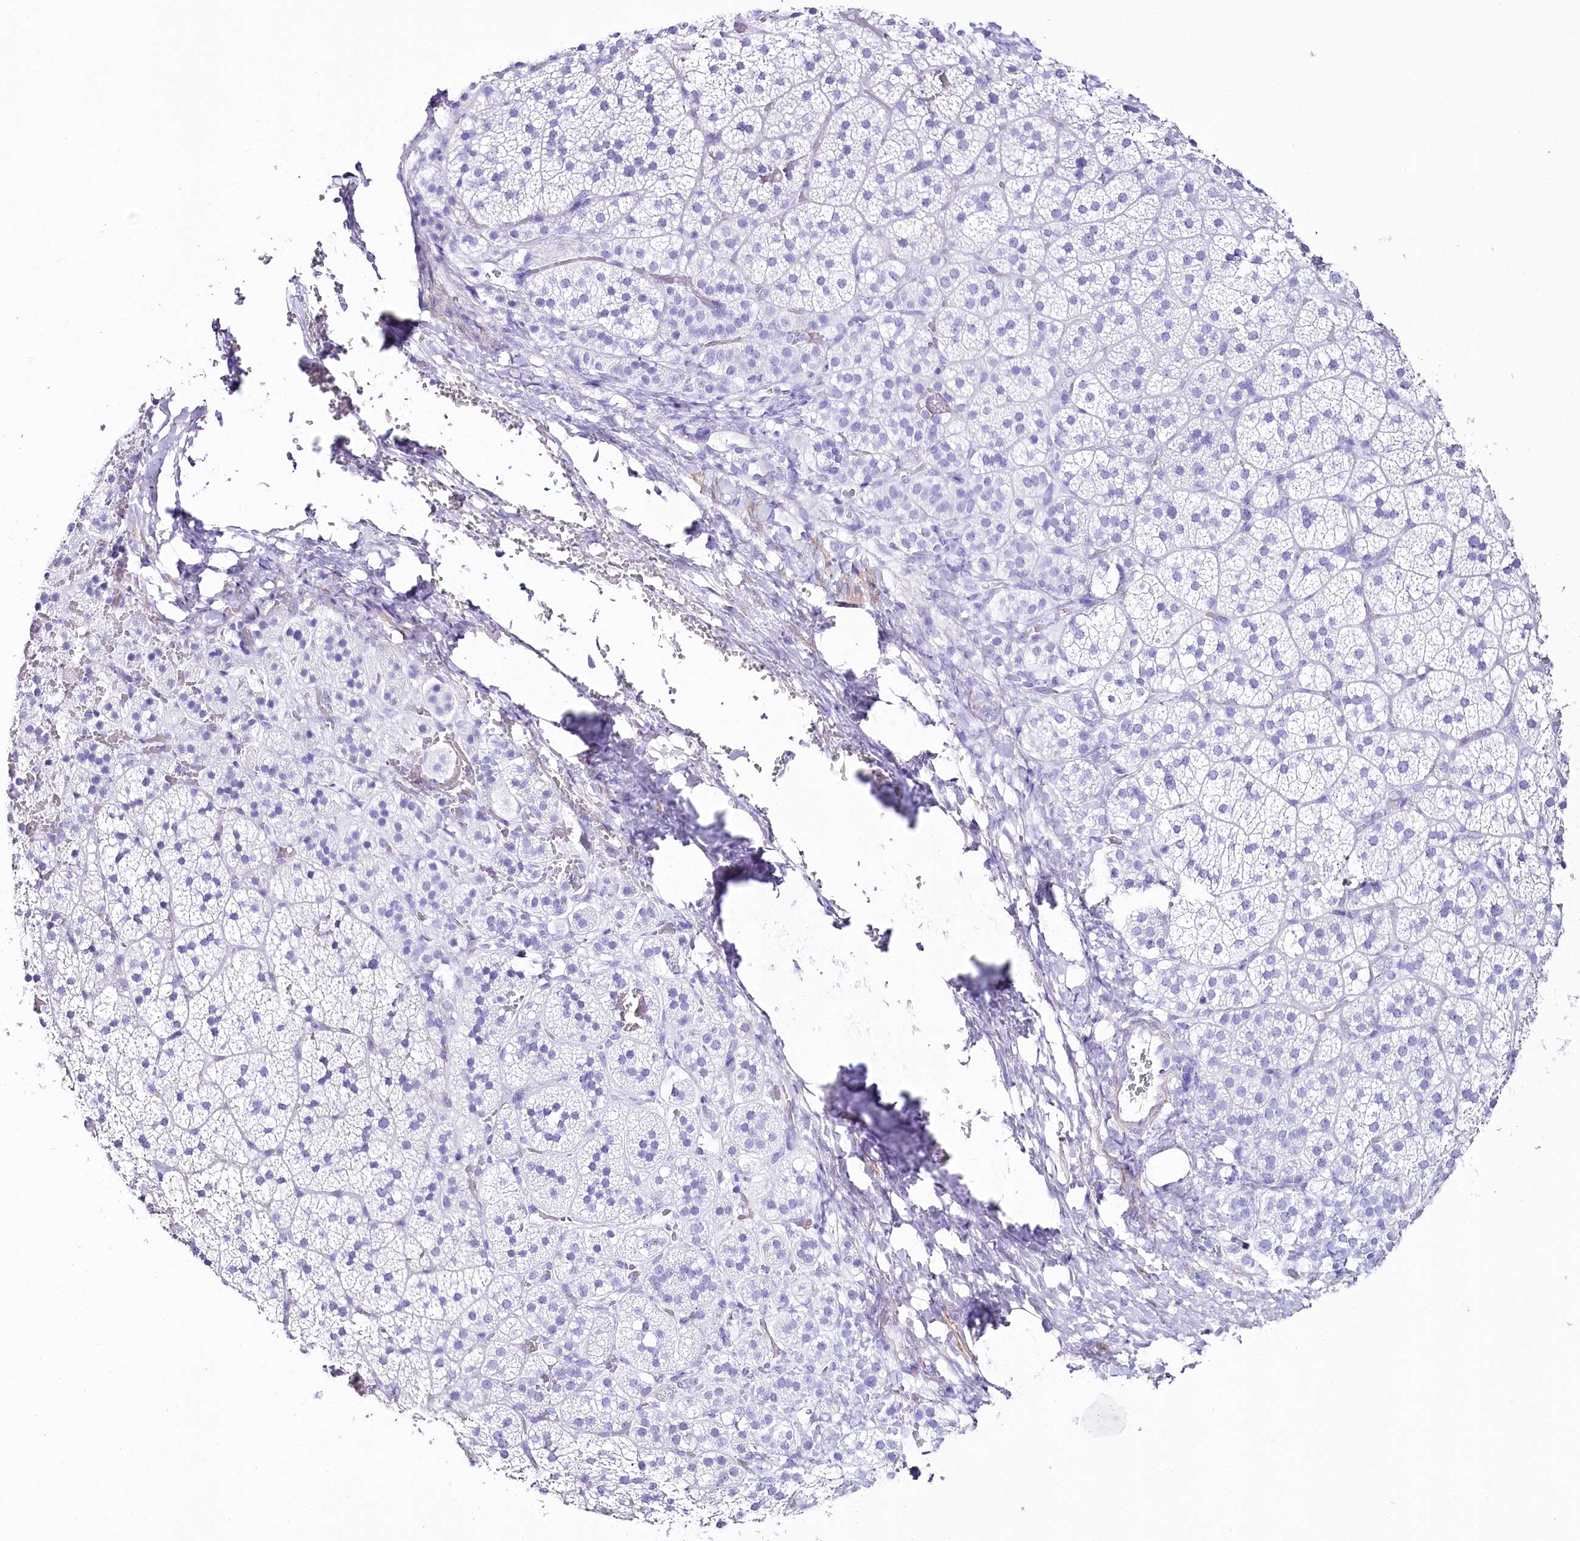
{"staining": {"intensity": "negative", "quantity": "none", "location": "none"}, "tissue": "adrenal gland", "cell_type": "Glandular cells", "image_type": "normal", "snomed": [{"axis": "morphology", "description": "Normal tissue, NOS"}, {"axis": "topography", "description": "Adrenal gland"}], "caption": "This is a micrograph of immunohistochemistry (IHC) staining of normal adrenal gland, which shows no expression in glandular cells.", "gene": "CSN3", "patient": {"sex": "female", "age": 44}}